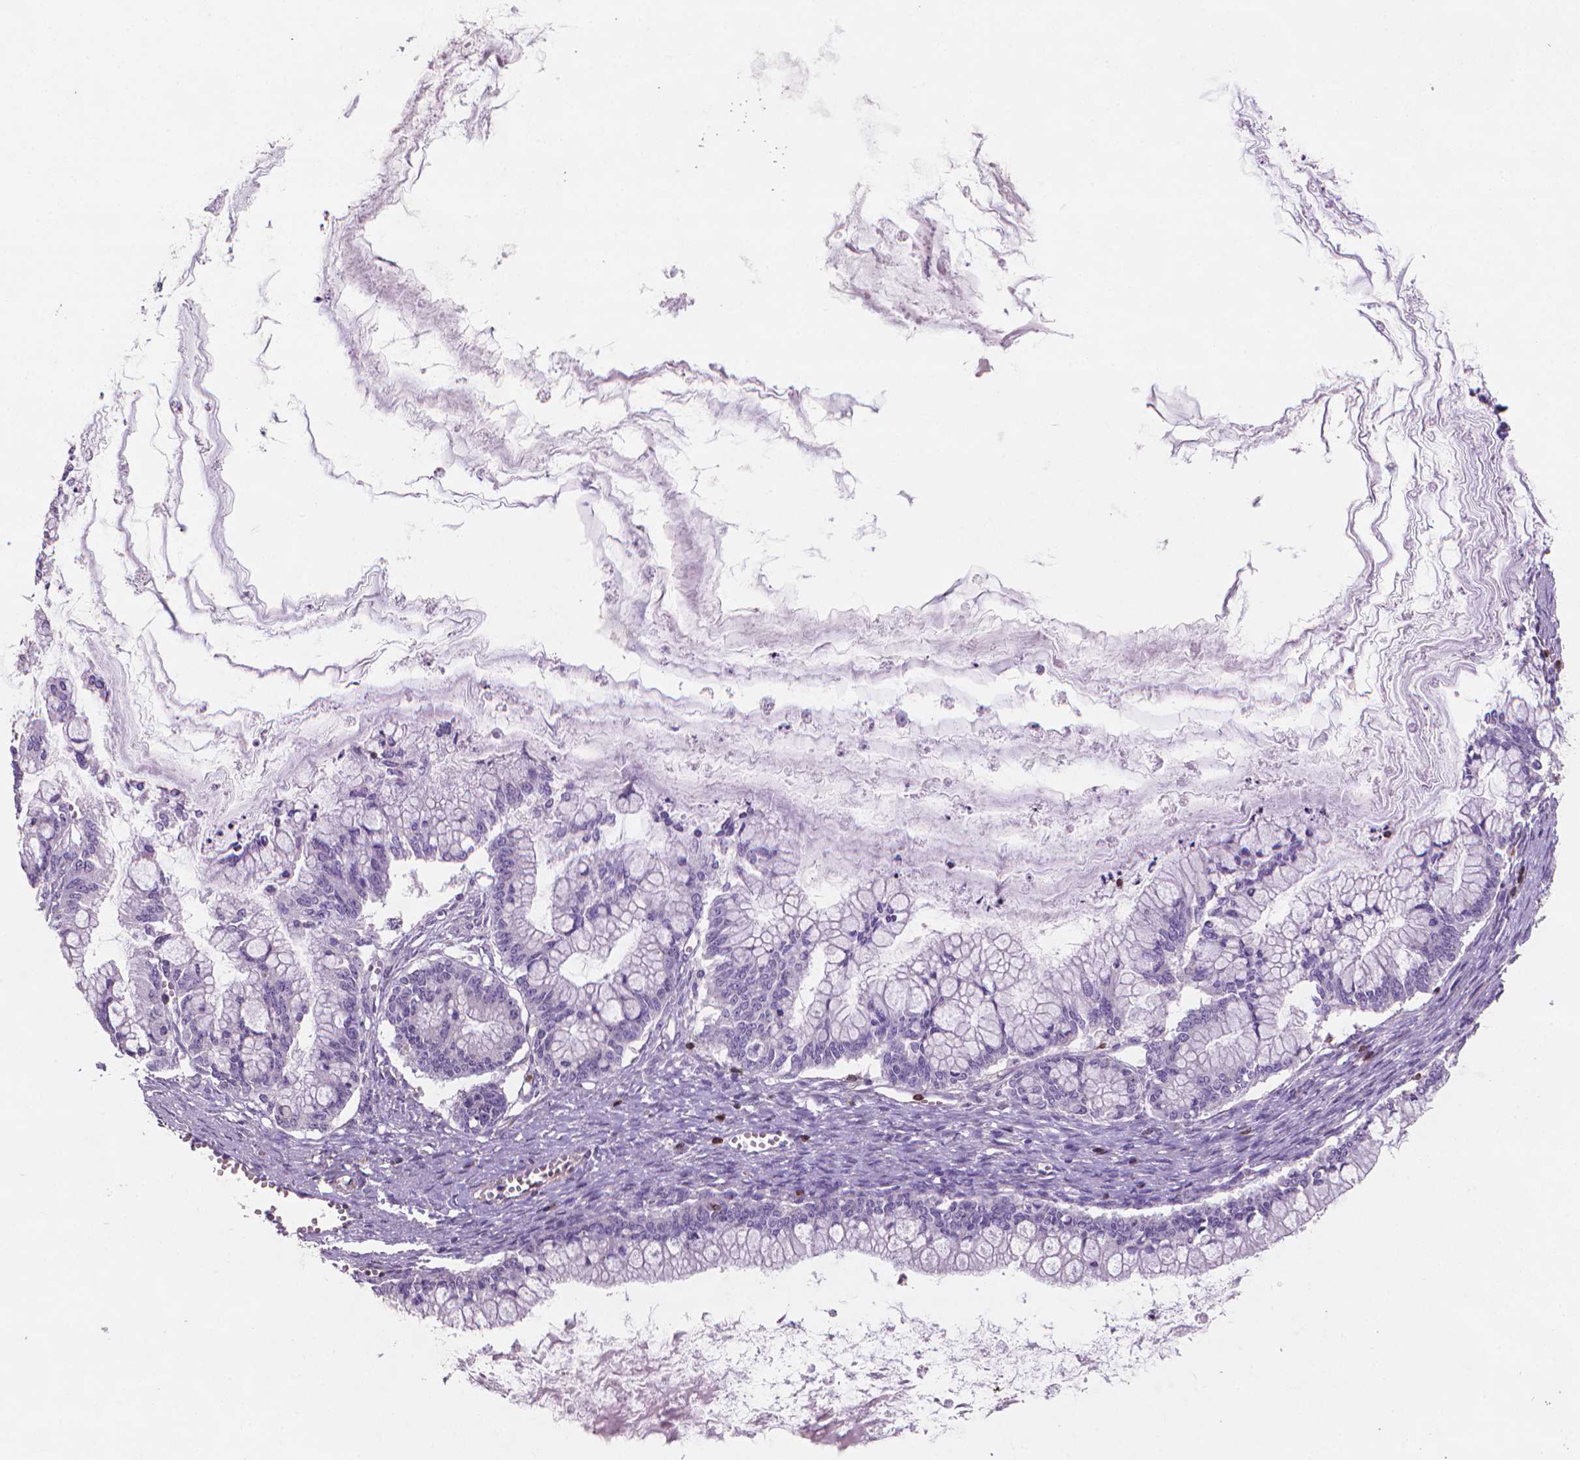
{"staining": {"intensity": "negative", "quantity": "none", "location": "none"}, "tissue": "ovarian cancer", "cell_type": "Tumor cells", "image_type": "cancer", "snomed": [{"axis": "morphology", "description": "Cystadenocarcinoma, mucinous, NOS"}, {"axis": "topography", "description": "Ovary"}], "caption": "Photomicrograph shows no protein expression in tumor cells of mucinous cystadenocarcinoma (ovarian) tissue.", "gene": "BCL2", "patient": {"sex": "female", "age": 67}}